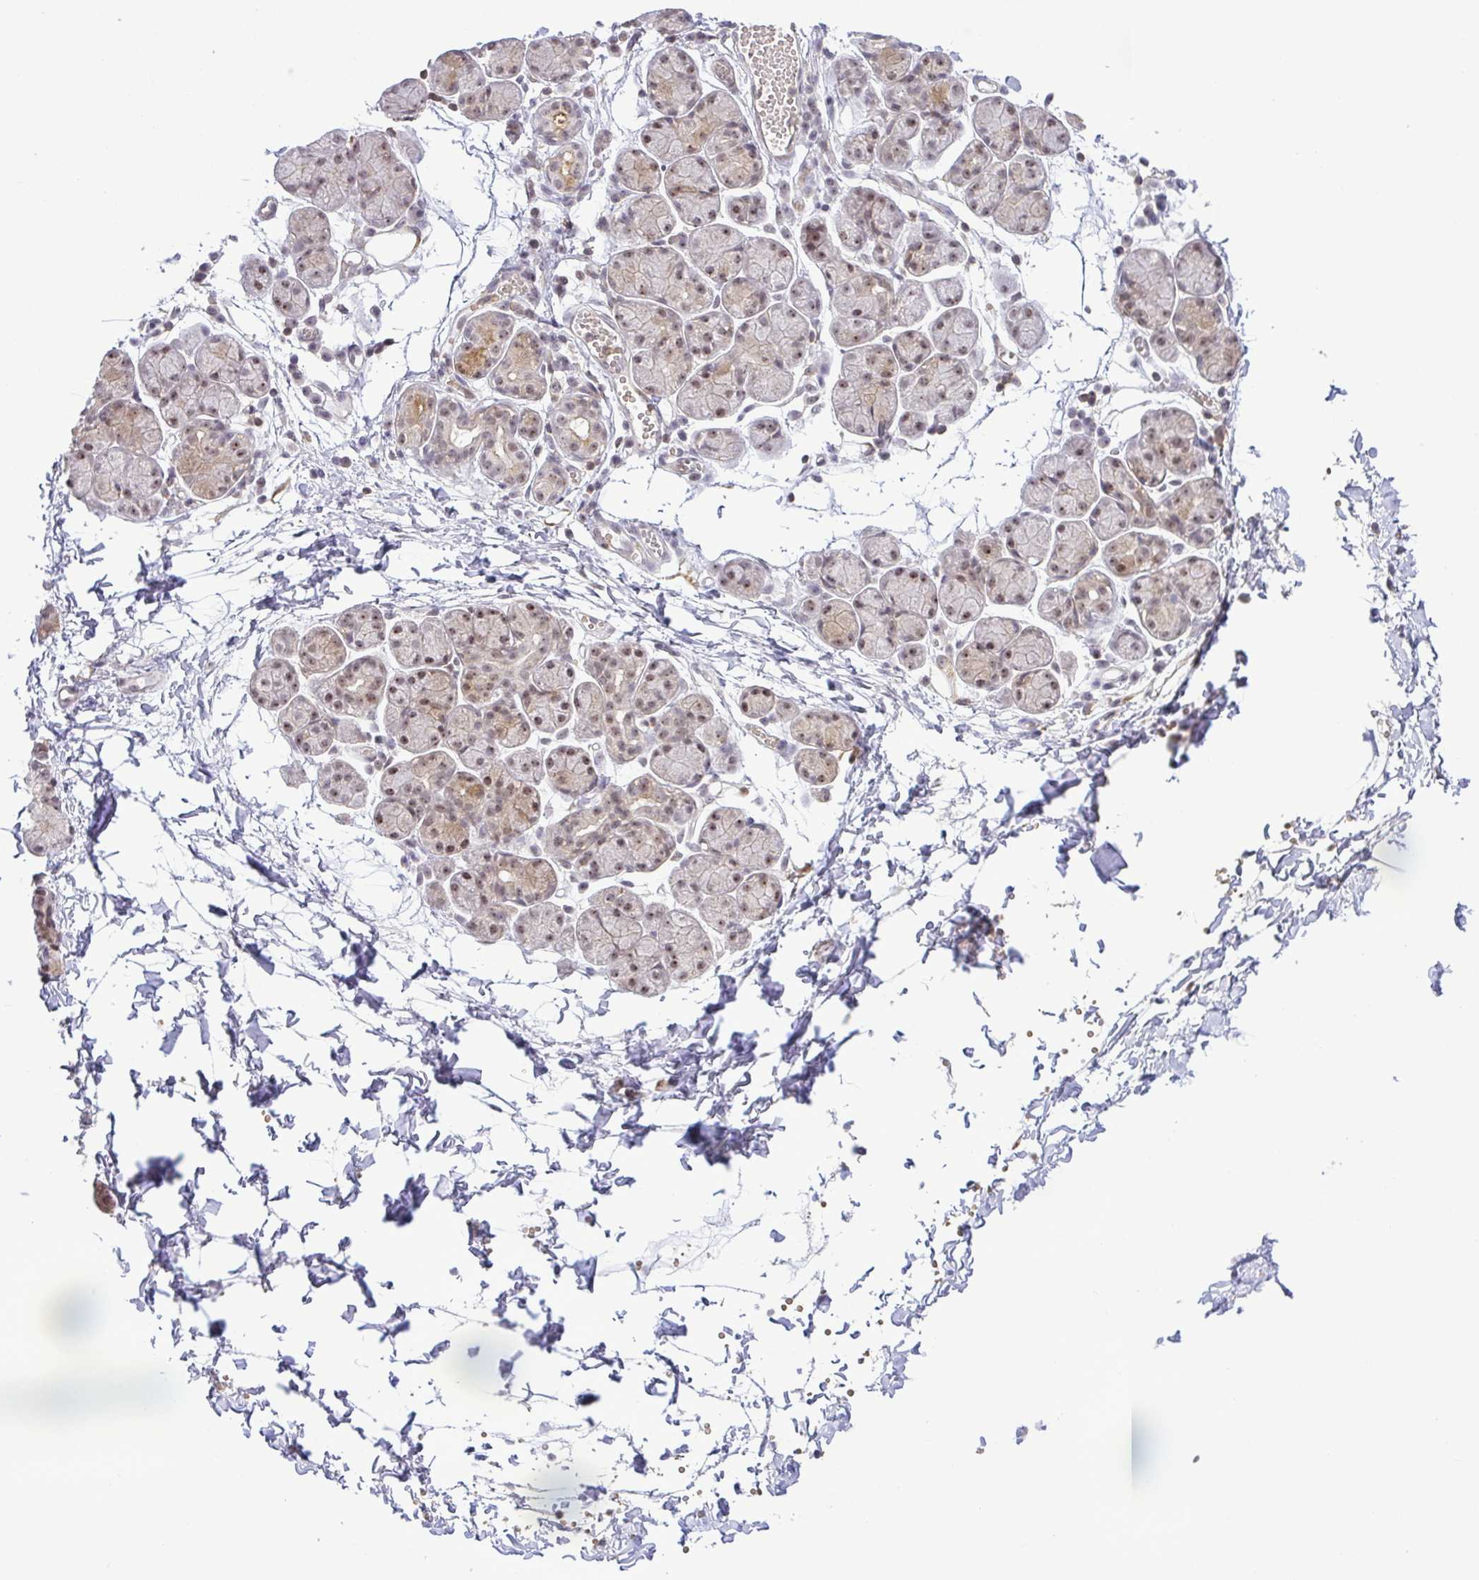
{"staining": {"intensity": "moderate", "quantity": "25%-75%", "location": "nuclear"}, "tissue": "salivary gland", "cell_type": "Glandular cells", "image_type": "normal", "snomed": [{"axis": "morphology", "description": "Normal tissue, NOS"}, {"axis": "morphology", "description": "Inflammation, NOS"}, {"axis": "topography", "description": "Lymph node"}, {"axis": "topography", "description": "Salivary gland"}], "caption": "IHC micrograph of unremarkable salivary gland stained for a protein (brown), which reveals medium levels of moderate nuclear expression in about 25%-75% of glandular cells.", "gene": "RSL24D1", "patient": {"sex": "male", "age": 3}}